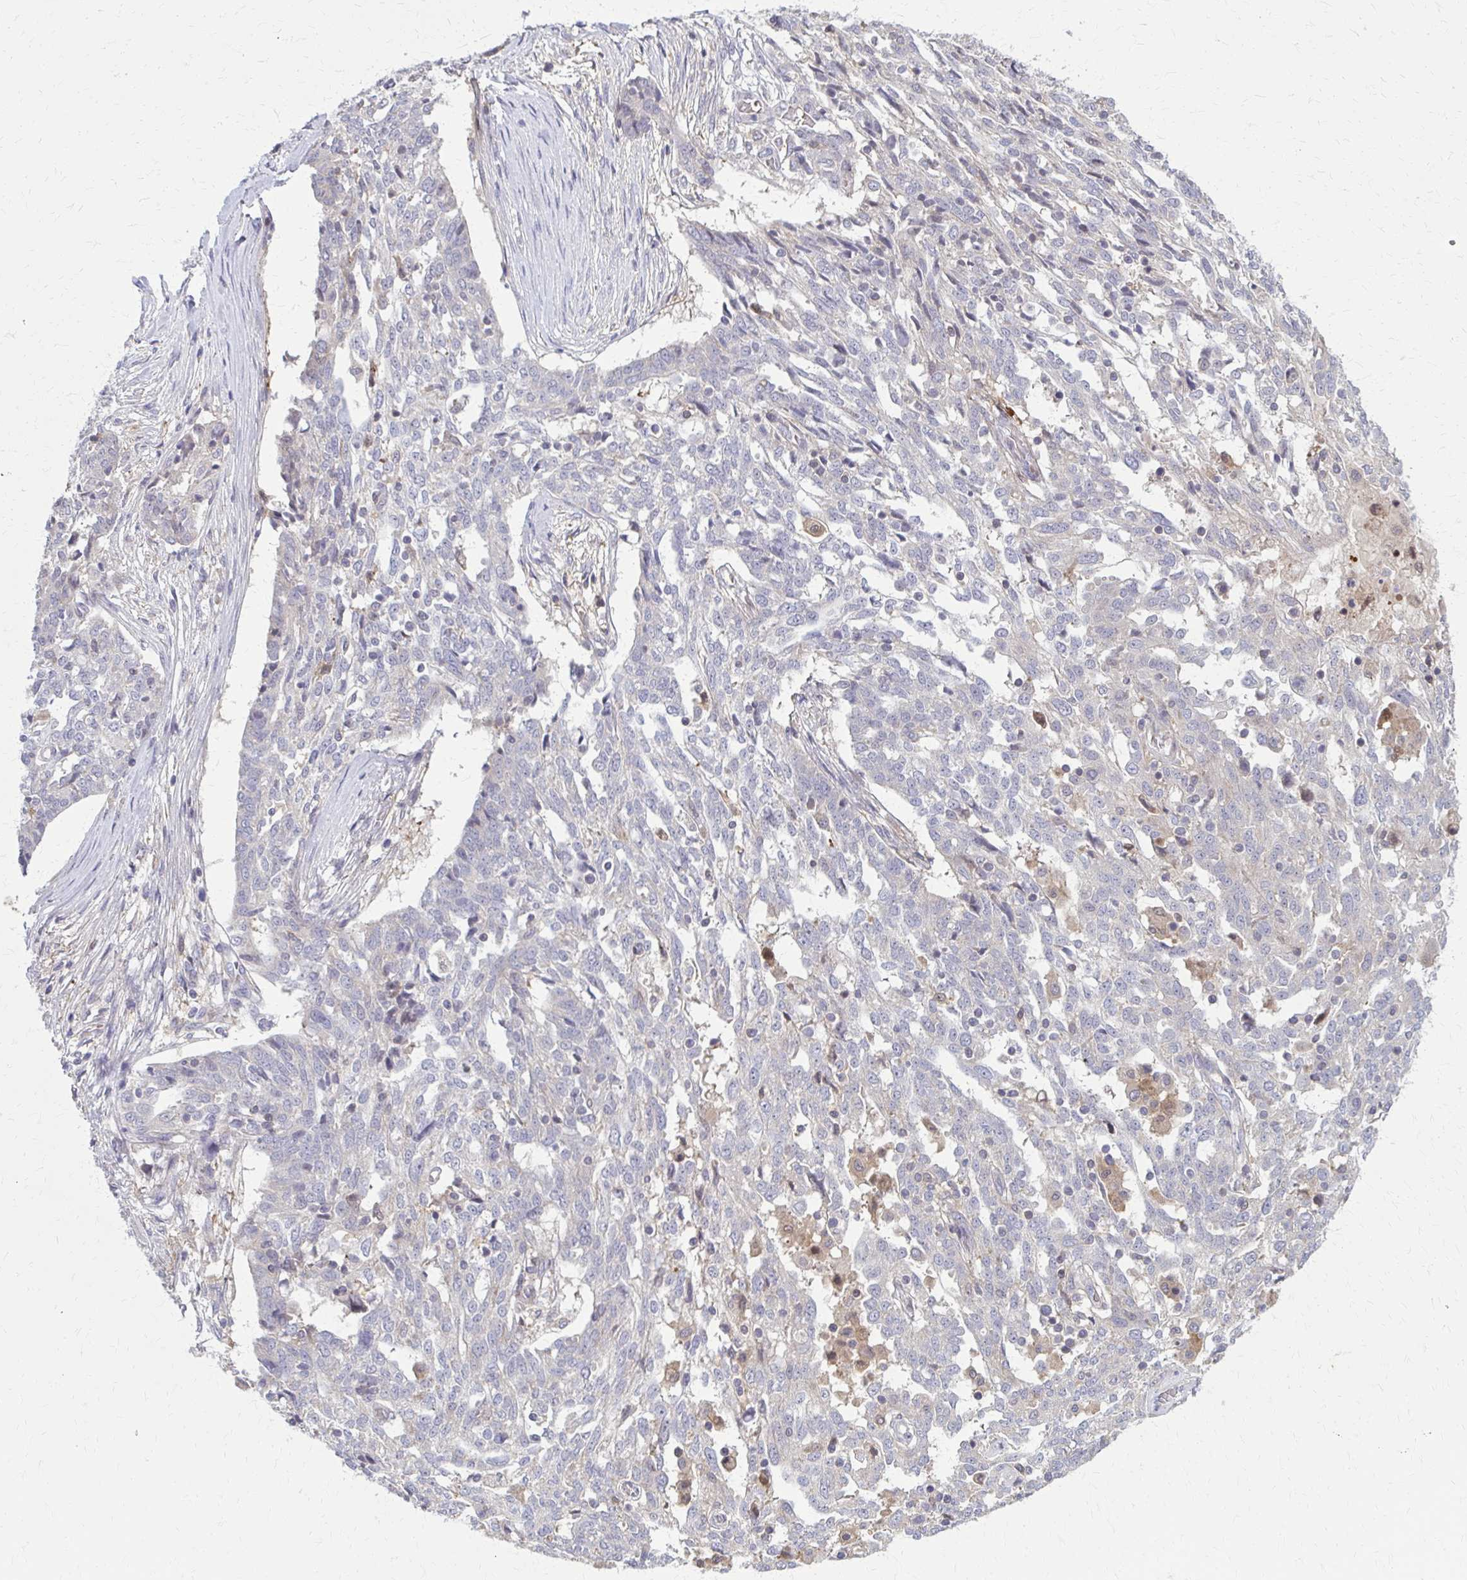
{"staining": {"intensity": "negative", "quantity": "none", "location": "none"}, "tissue": "ovarian cancer", "cell_type": "Tumor cells", "image_type": "cancer", "snomed": [{"axis": "morphology", "description": "Cystadenocarcinoma, serous, NOS"}, {"axis": "topography", "description": "Ovary"}], "caption": "DAB immunohistochemical staining of ovarian cancer reveals no significant expression in tumor cells.", "gene": "DBI", "patient": {"sex": "female", "age": 67}}